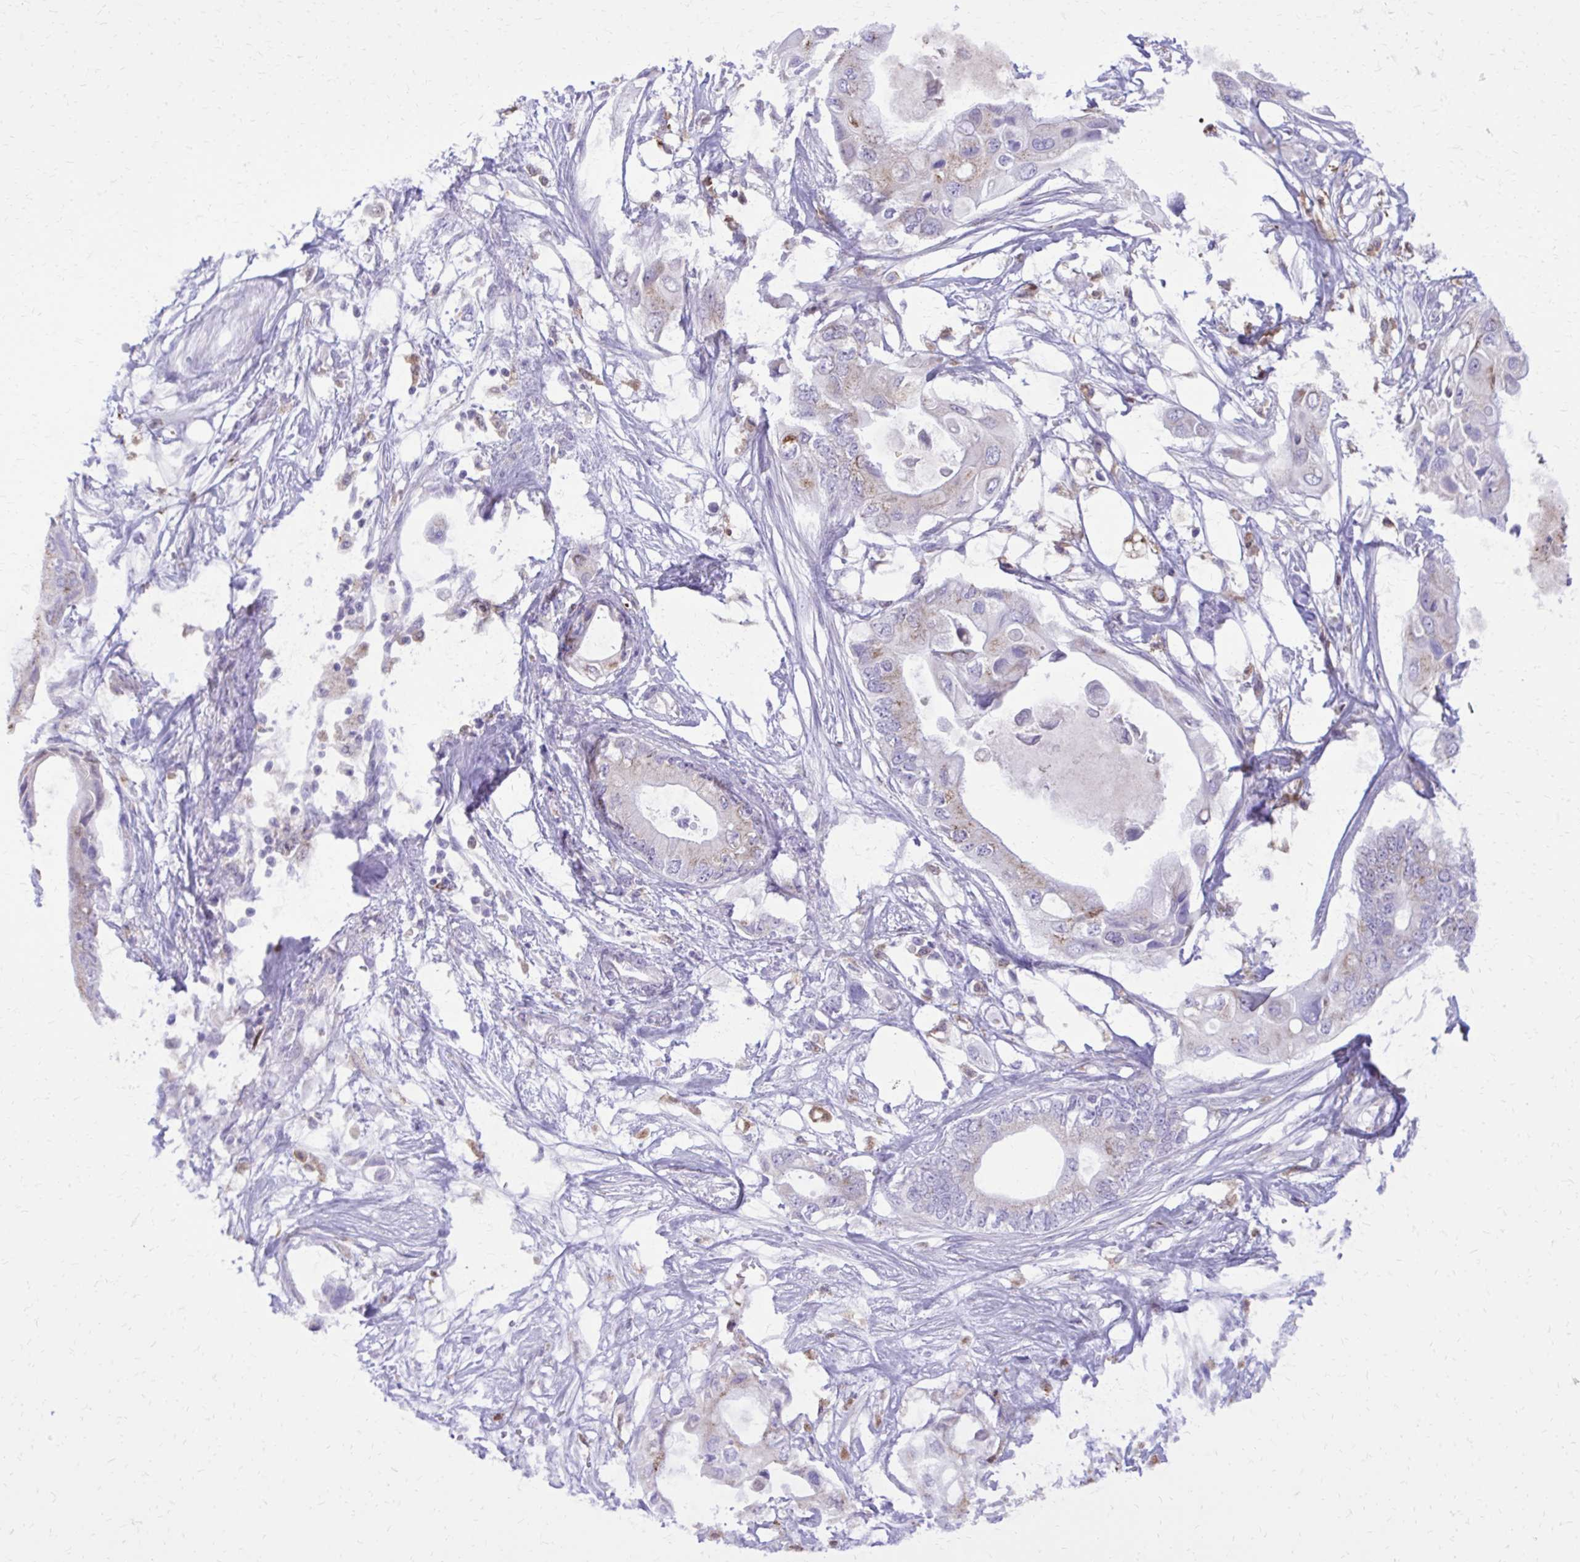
{"staining": {"intensity": "weak", "quantity": "<25%", "location": "cytoplasmic/membranous"}, "tissue": "pancreatic cancer", "cell_type": "Tumor cells", "image_type": "cancer", "snomed": [{"axis": "morphology", "description": "Adenocarcinoma, NOS"}, {"axis": "topography", "description": "Pancreas"}], "caption": "High magnification brightfield microscopy of pancreatic cancer (adenocarcinoma) stained with DAB (3,3'-diaminobenzidine) (brown) and counterstained with hematoxylin (blue): tumor cells show no significant expression. Nuclei are stained in blue.", "gene": "CAT", "patient": {"sex": "female", "age": 63}}